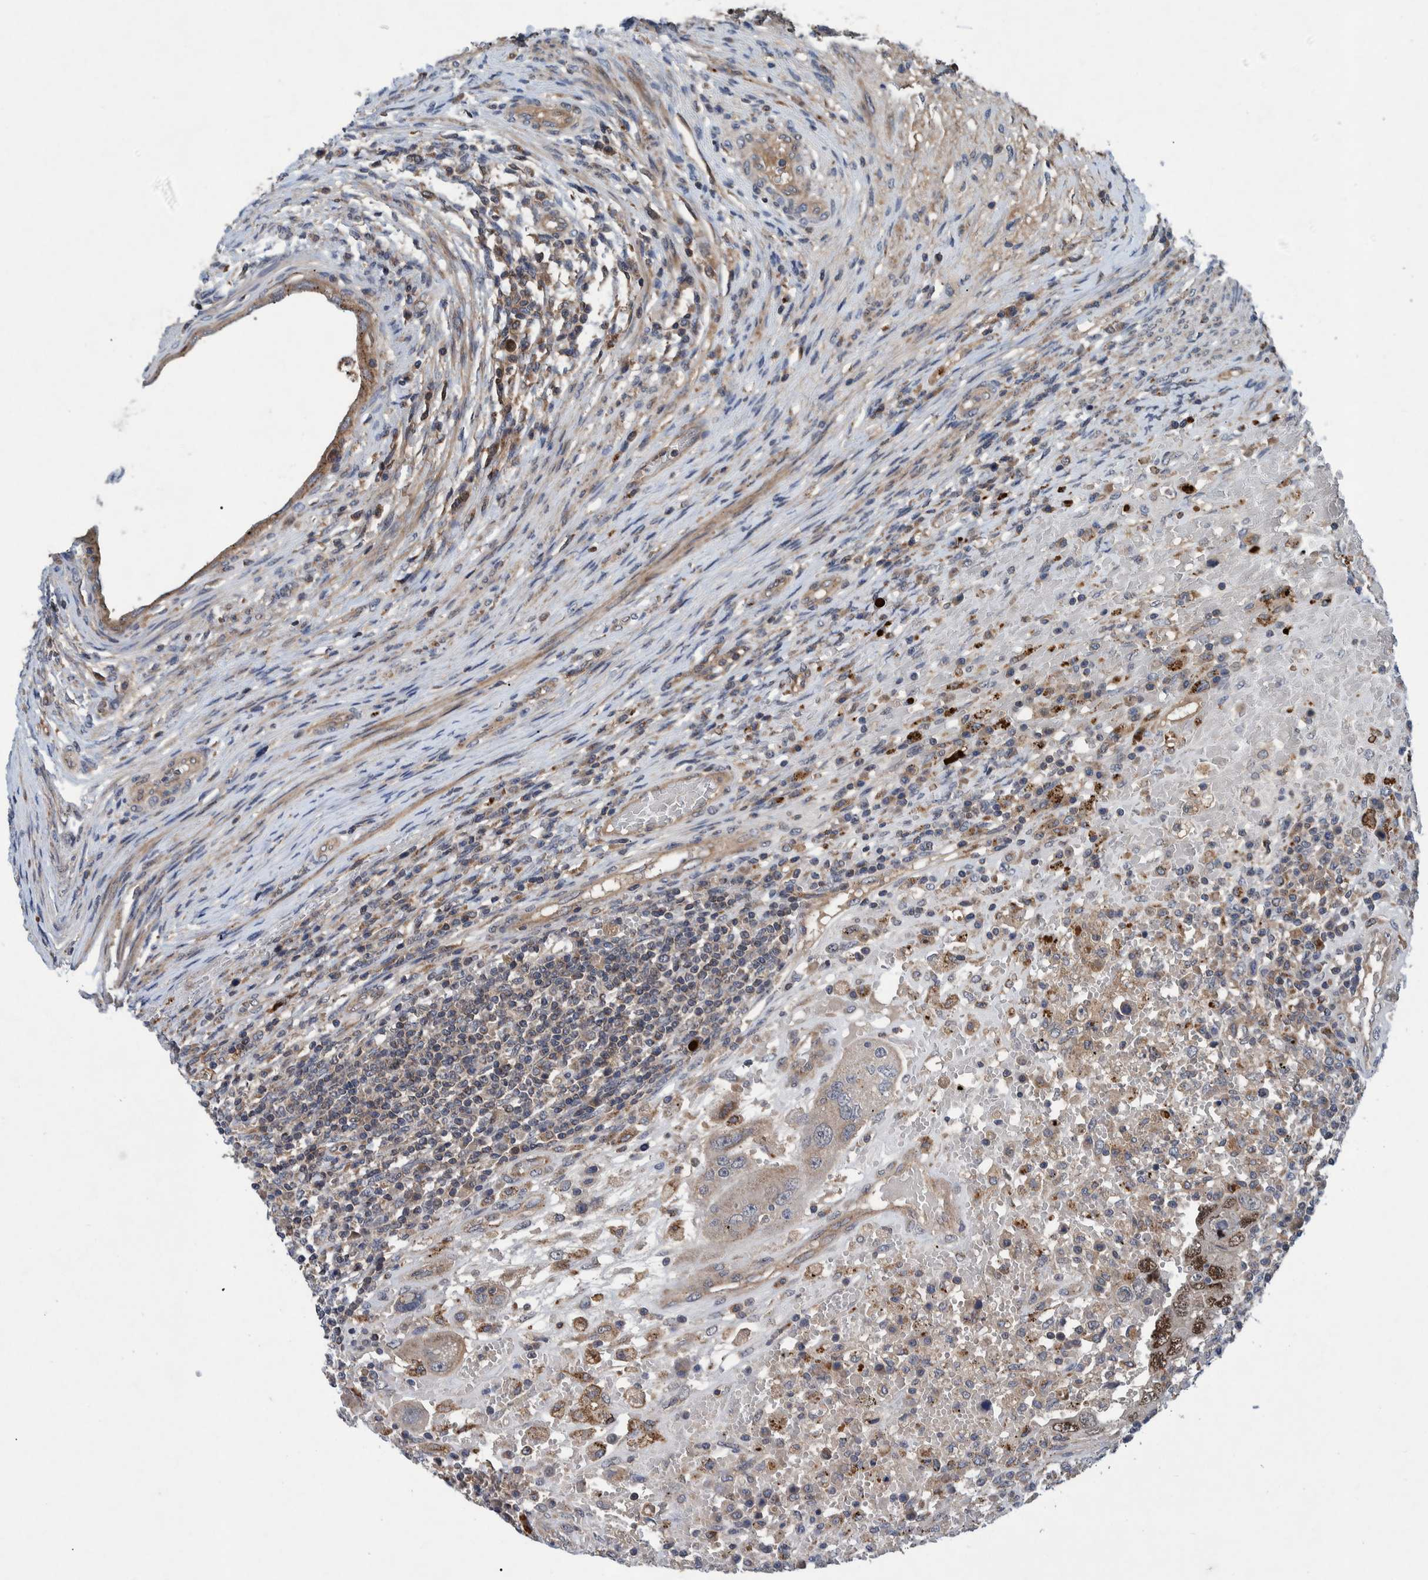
{"staining": {"intensity": "strong", "quantity": ">75%", "location": "cytoplasmic/membranous,nuclear"}, "tissue": "testis cancer", "cell_type": "Tumor cells", "image_type": "cancer", "snomed": [{"axis": "morphology", "description": "Carcinoma, Embryonal, NOS"}, {"axis": "topography", "description": "Testis"}], "caption": "Immunohistochemical staining of testis embryonal carcinoma displays strong cytoplasmic/membranous and nuclear protein positivity in about >75% of tumor cells. (DAB (3,3'-diaminobenzidine) IHC with brightfield microscopy, high magnification).", "gene": "ITIH3", "patient": {"sex": "male", "age": 26}}